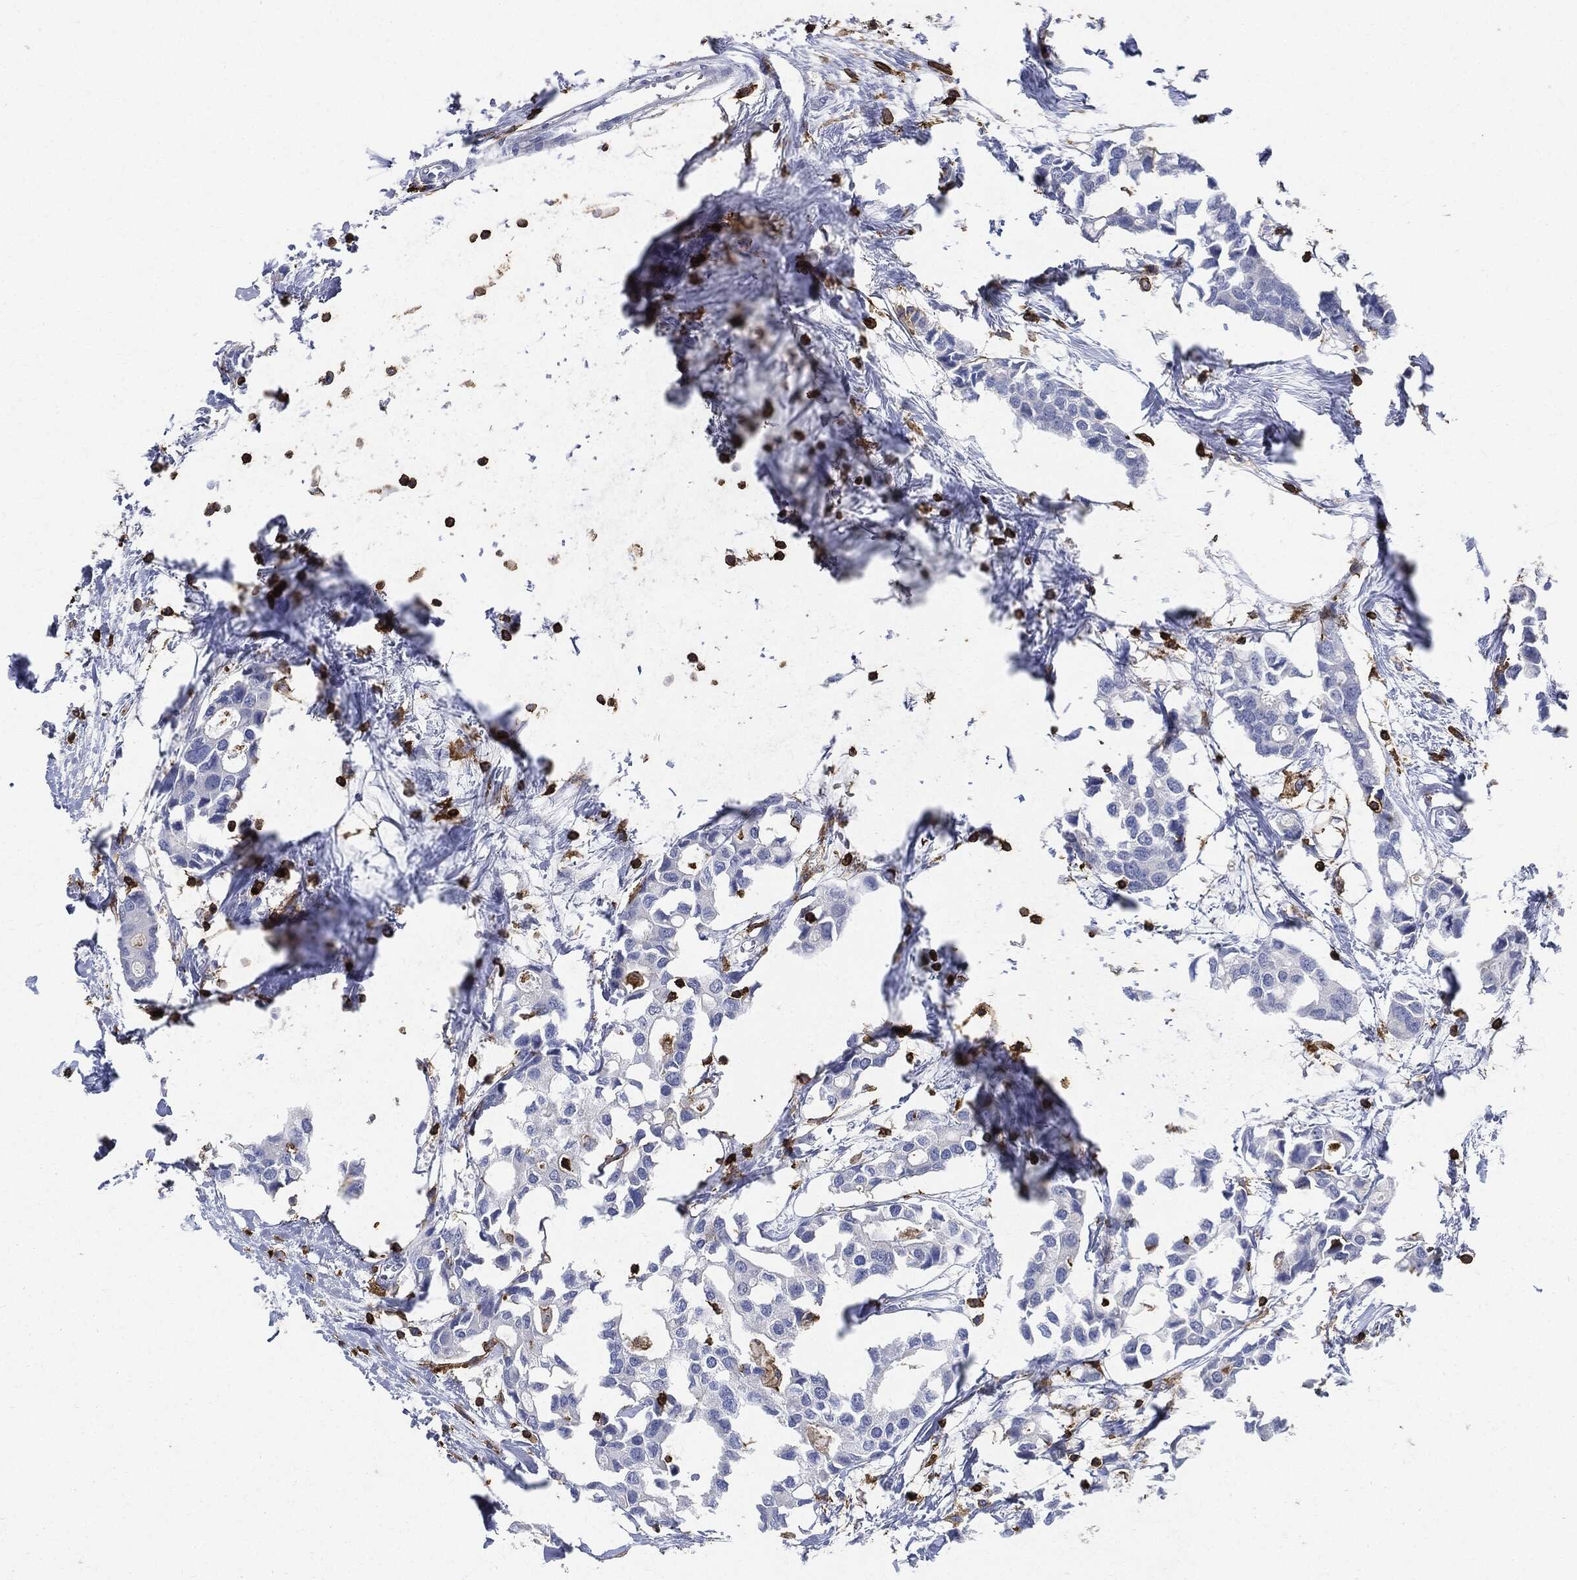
{"staining": {"intensity": "negative", "quantity": "none", "location": "none"}, "tissue": "breast cancer", "cell_type": "Tumor cells", "image_type": "cancer", "snomed": [{"axis": "morphology", "description": "Duct carcinoma"}, {"axis": "topography", "description": "Breast"}], "caption": "Micrograph shows no significant protein expression in tumor cells of breast cancer (intraductal carcinoma). (Immunohistochemistry (ihc), brightfield microscopy, high magnification).", "gene": "PTPRC", "patient": {"sex": "female", "age": 83}}